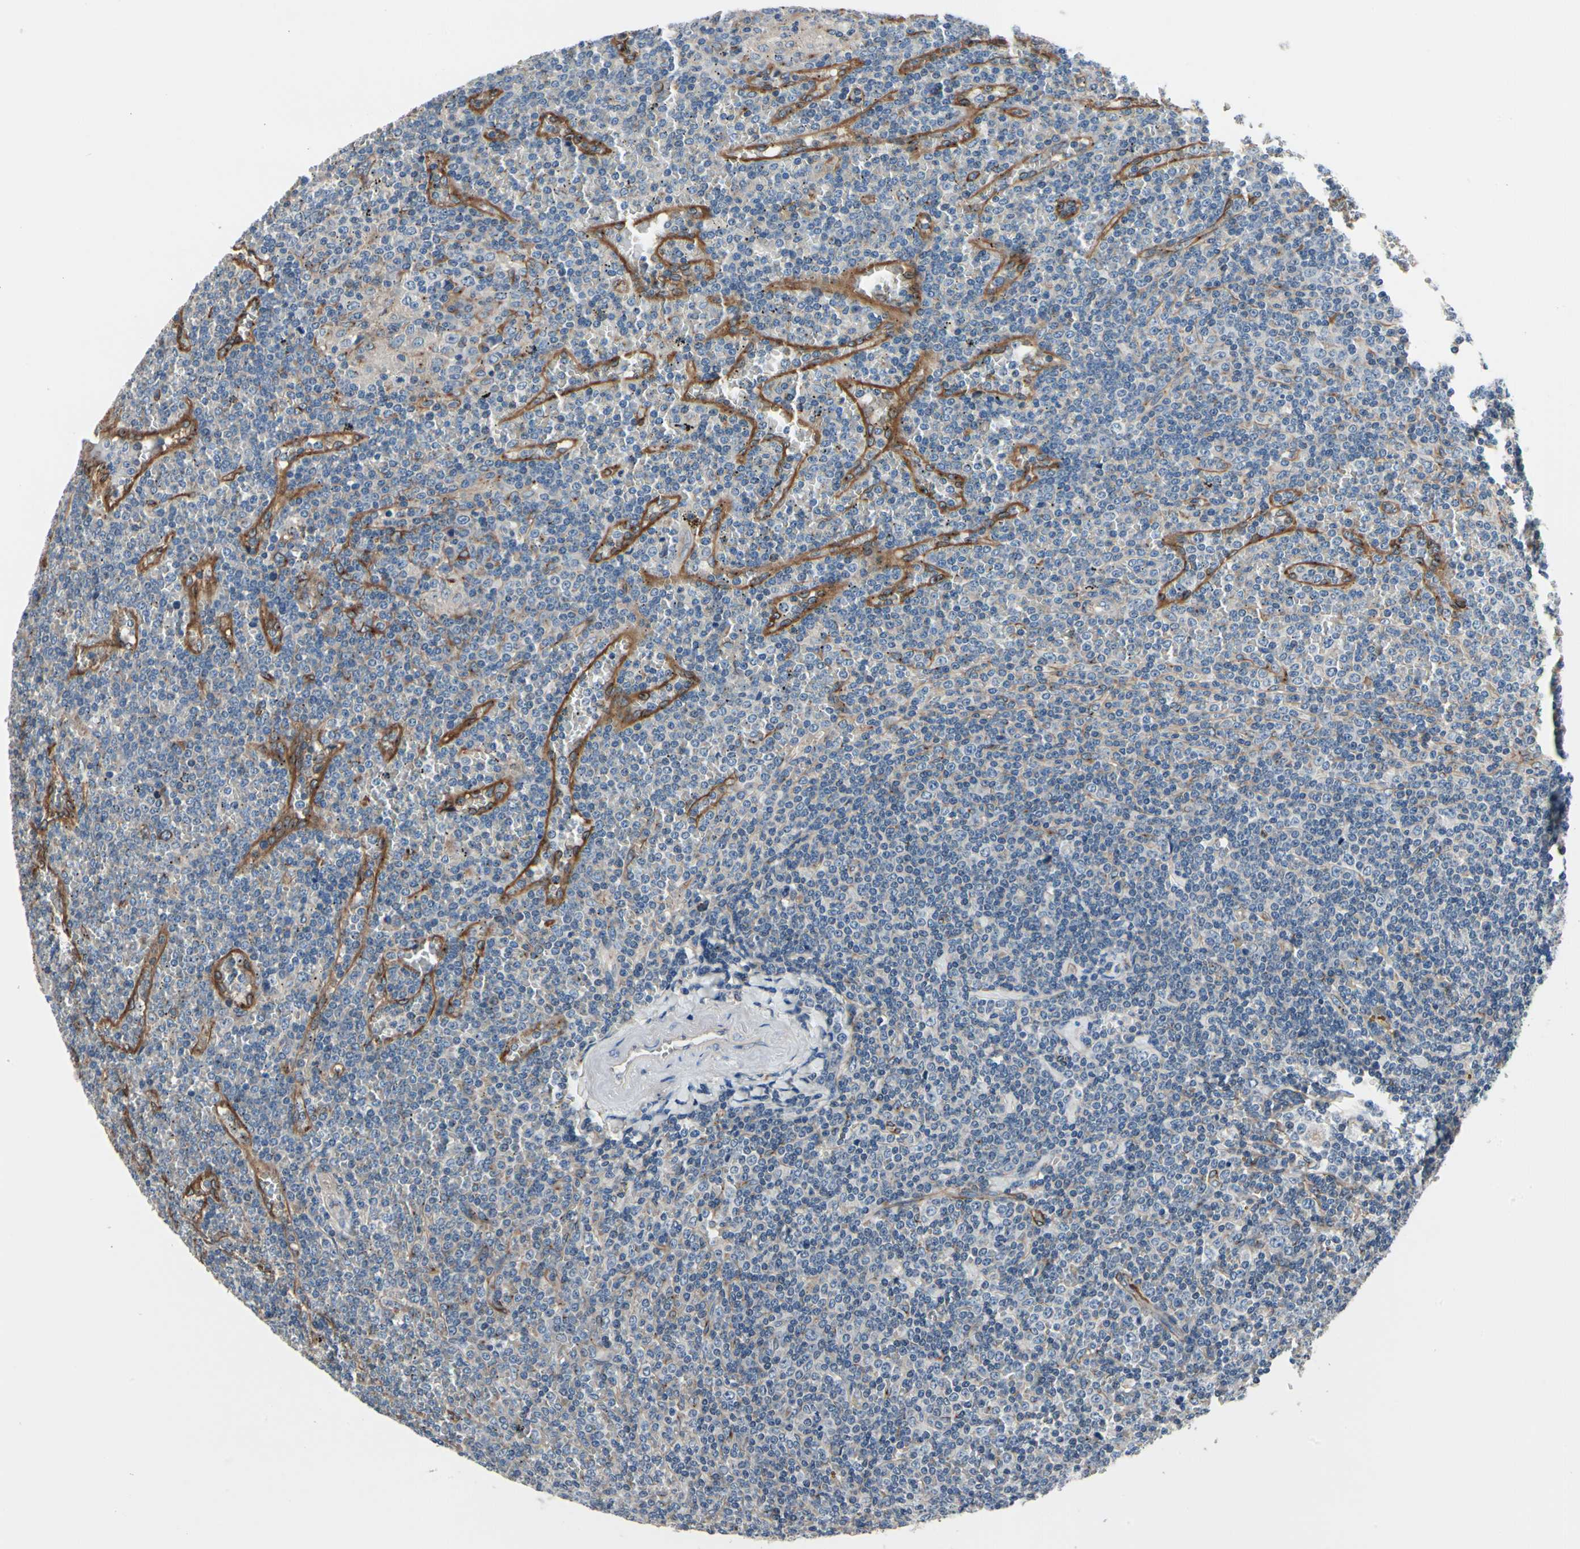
{"staining": {"intensity": "negative", "quantity": "none", "location": "none"}, "tissue": "lymphoma", "cell_type": "Tumor cells", "image_type": "cancer", "snomed": [{"axis": "morphology", "description": "Malignant lymphoma, non-Hodgkin's type, Low grade"}, {"axis": "topography", "description": "Spleen"}], "caption": "The immunohistochemistry micrograph has no significant expression in tumor cells of lymphoma tissue. The staining is performed using DAB brown chromogen with nuclei counter-stained in using hematoxylin.", "gene": "PRKAR2B", "patient": {"sex": "female", "age": 19}}